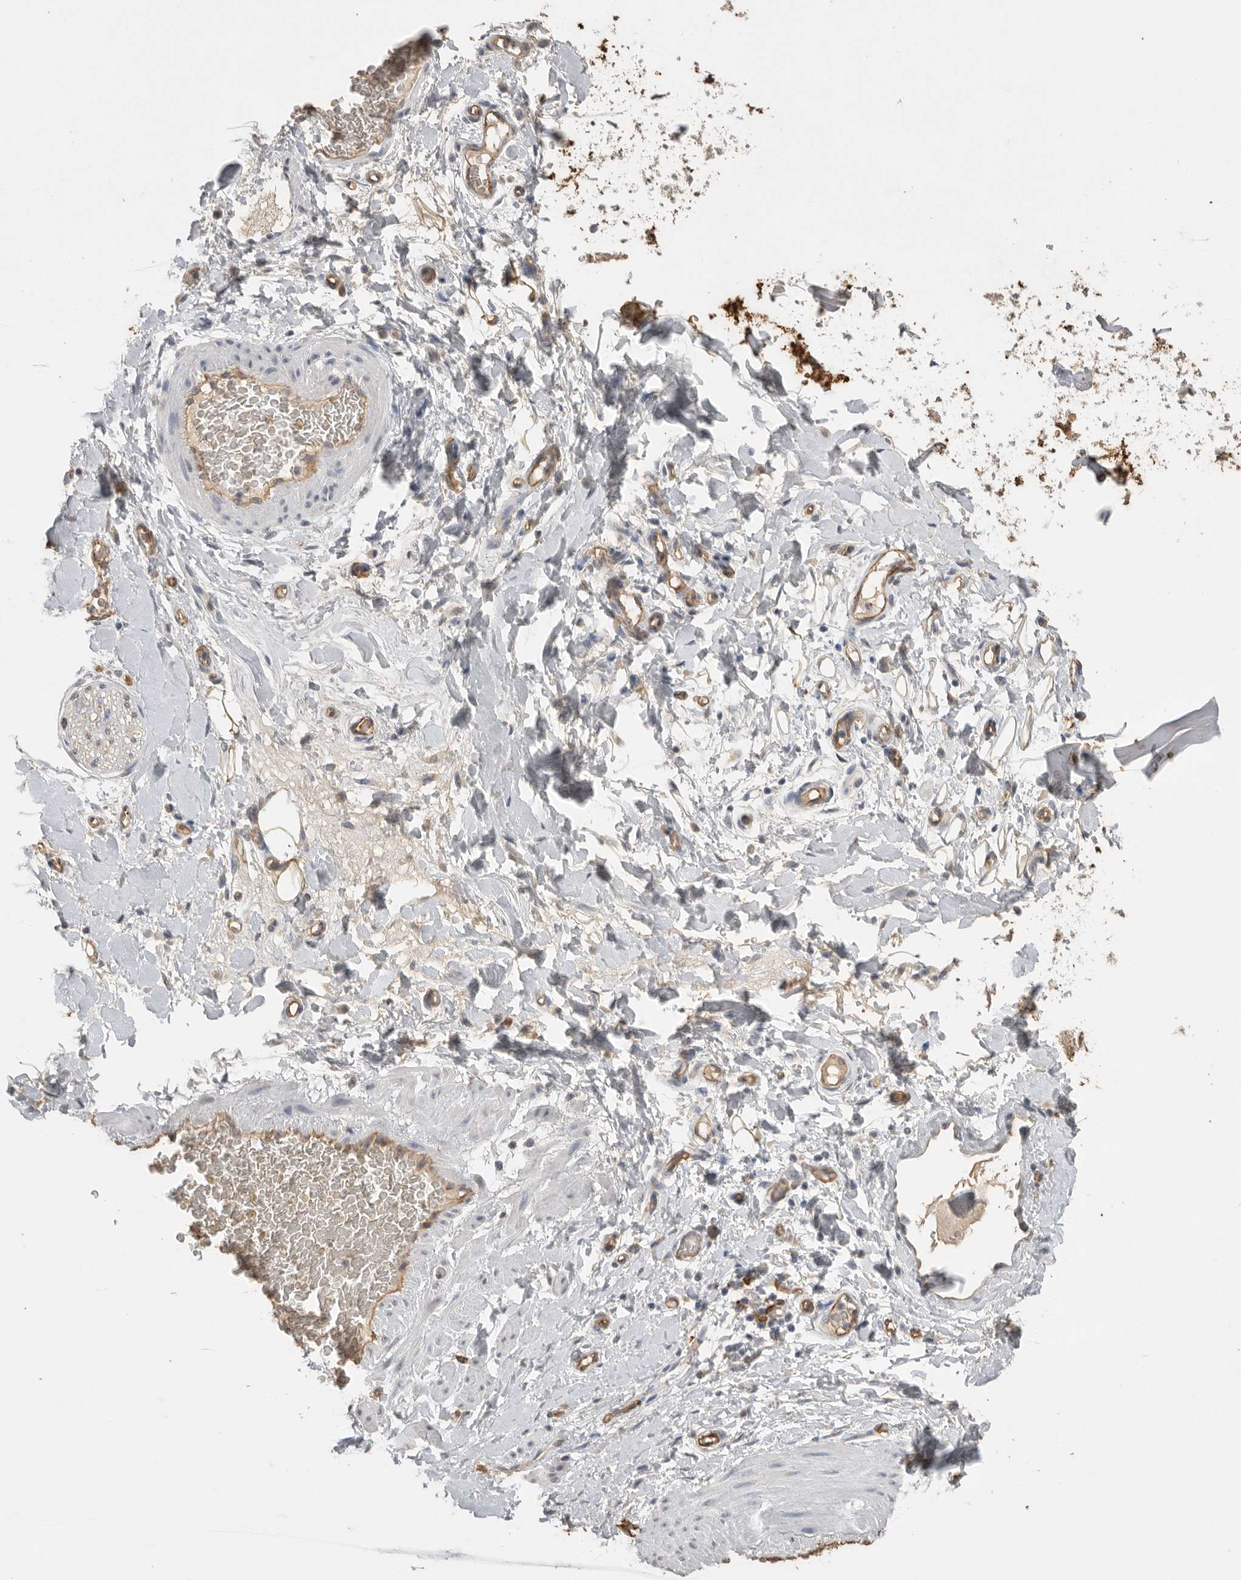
{"staining": {"intensity": "weak", "quantity": "25%-75%", "location": "cytoplasmic/membranous"}, "tissue": "adipose tissue", "cell_type": "Adipocytes", "image_type": "normal", "snomed": [{"axis": "morphology", "description": "Normal tissue, NOS"}, {"axis": "morphology", "description": "Adenocarcinoma, NOS"}, {"axis": "topography", "description": "Esophagus"}], "caption": "Protein staining of unremarkable adipose tissue shows weak cytoplasmic/membranous expression in about 25%-75% of adipocytes. (IHC, brightfield microscopy, high magnification).", "gene": "IL27", "patient": {"sex": "male", "age": 62}}